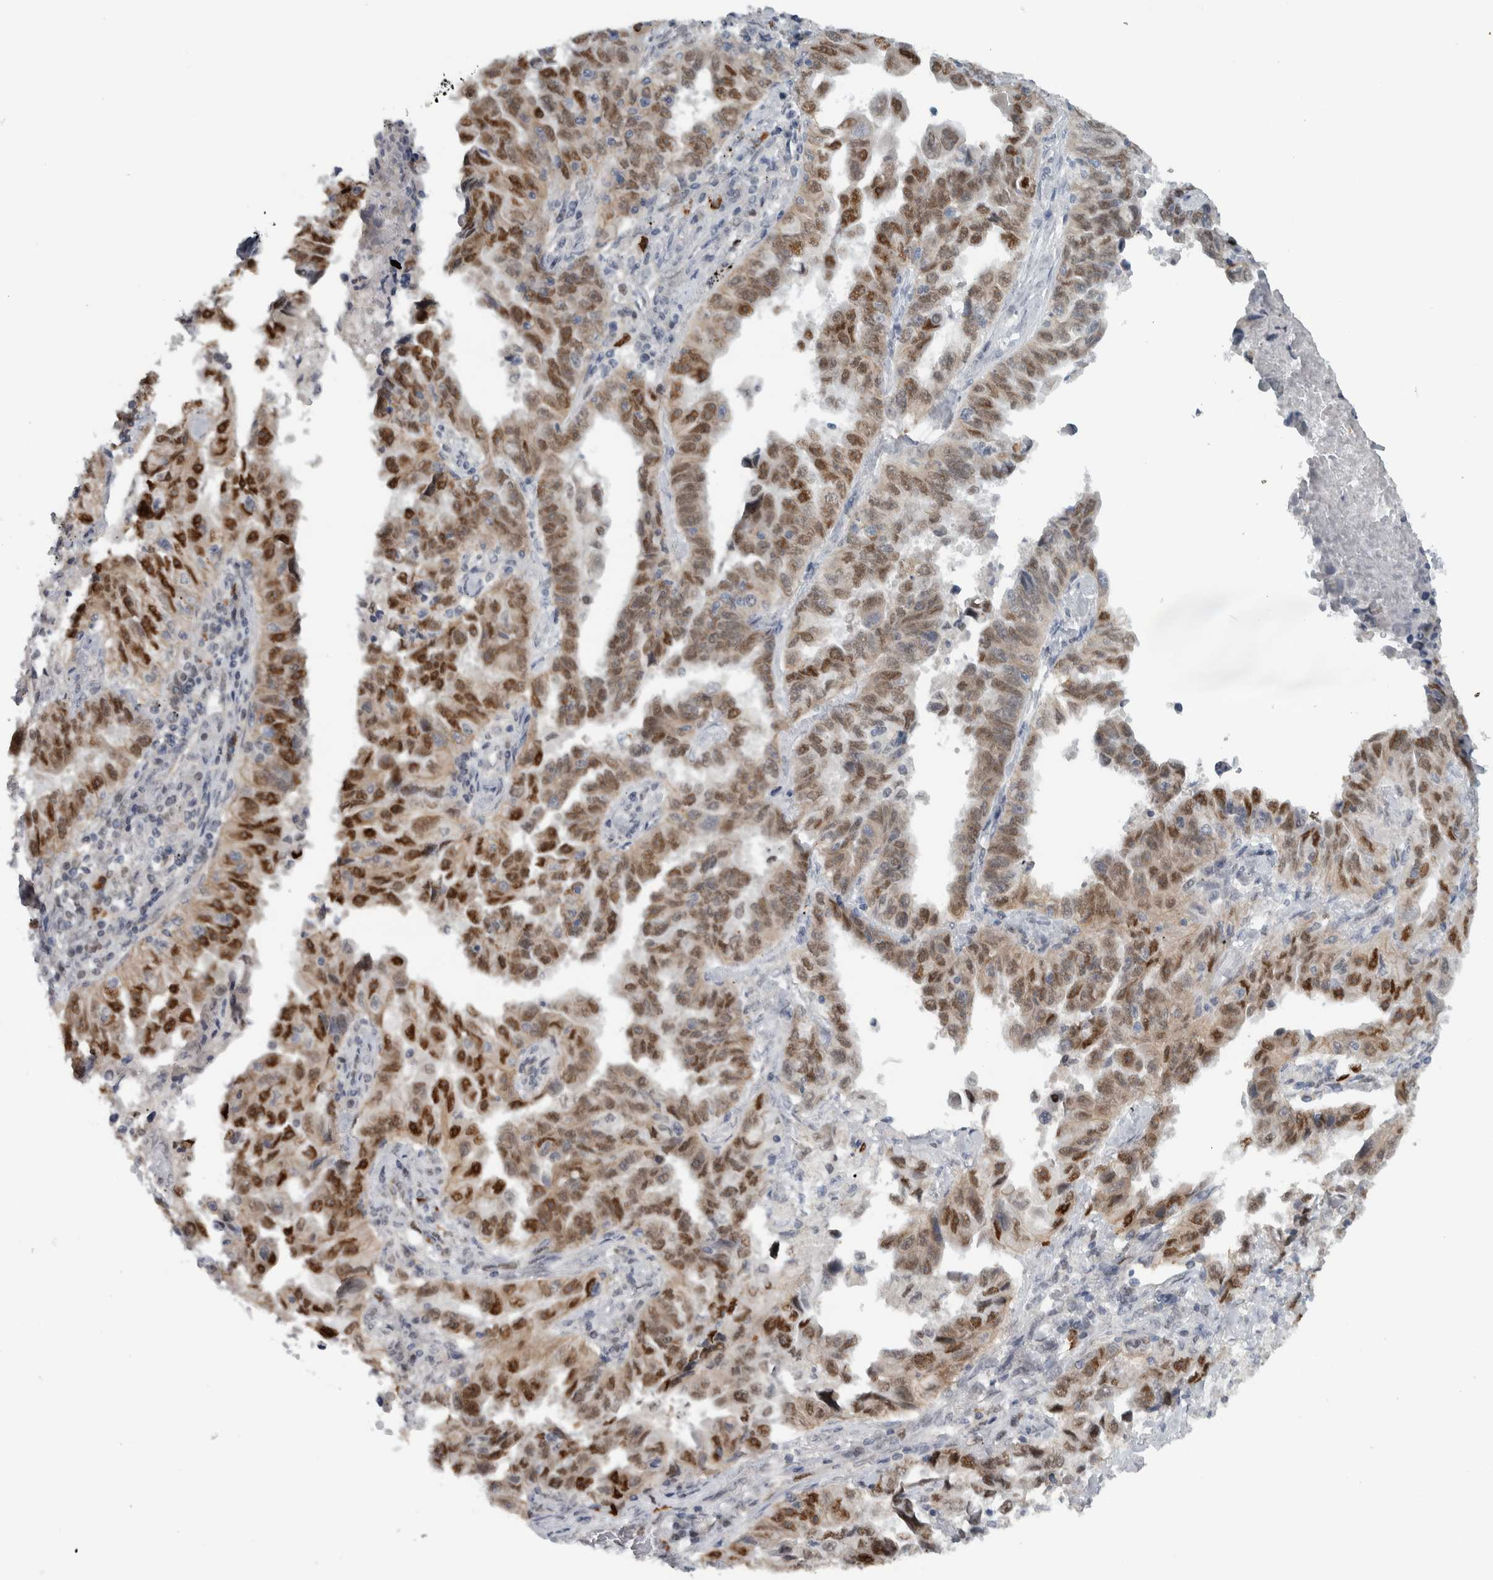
{"staining": {"intensity": "moderate", "quantity": ">75%", "location": "nuclear"}, "tissue": "lung cancer", "cell_type": "Tumor cells", "image_type": "cancer", "snomed": [{"axis": "morphology", "description": "Adenocarcinoma, NOS"}, {"axis": "topography", "description": "Lung"}], "caption": "This is a histology image of IHC staining of lung cancer (adenocarcinoma), which shows moderate expression in the nuclear of tumor cells.", "gene": "ADPRM", "patient": {"sex": "female", "age": 51}}